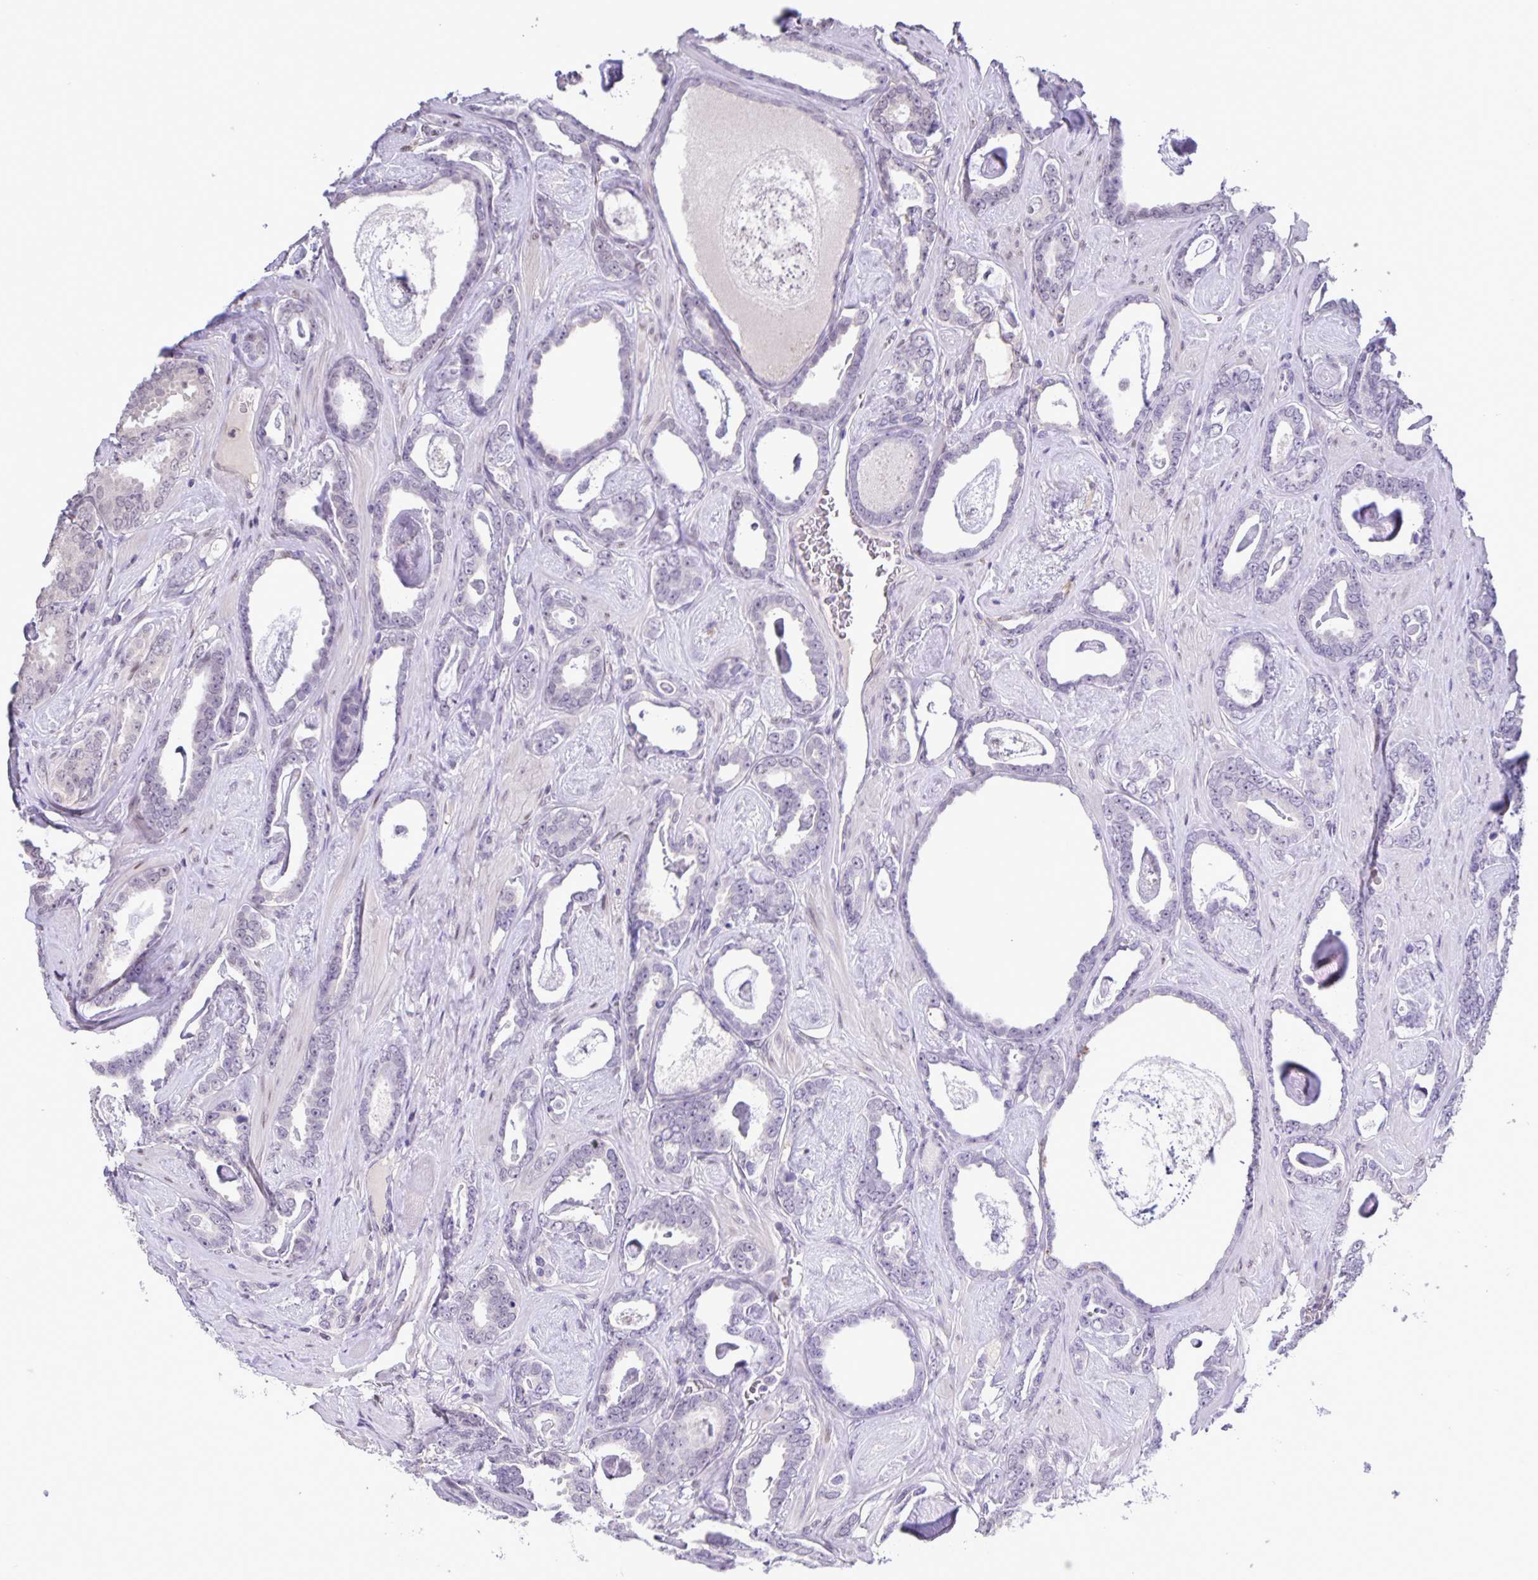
{"staining": {"intensity": "negative", "quantity": "none", "location": "none"}, "tissue": "prostate cancer", "cell_type": "Tumor cells", "image_type": "cancer", "snomed": [{"axis": "morphology", "description": "Adenocarcinoma, High grade"}, {"axis": "topography", "description": "Prostate"}], "caption": "This is an IHC image of human prostate cancer (high-grade adenocarcinoma). There is no staining in tumor cells.", "gene": "ONECUT2", "patient": {"sex": "male", "age": 63}}